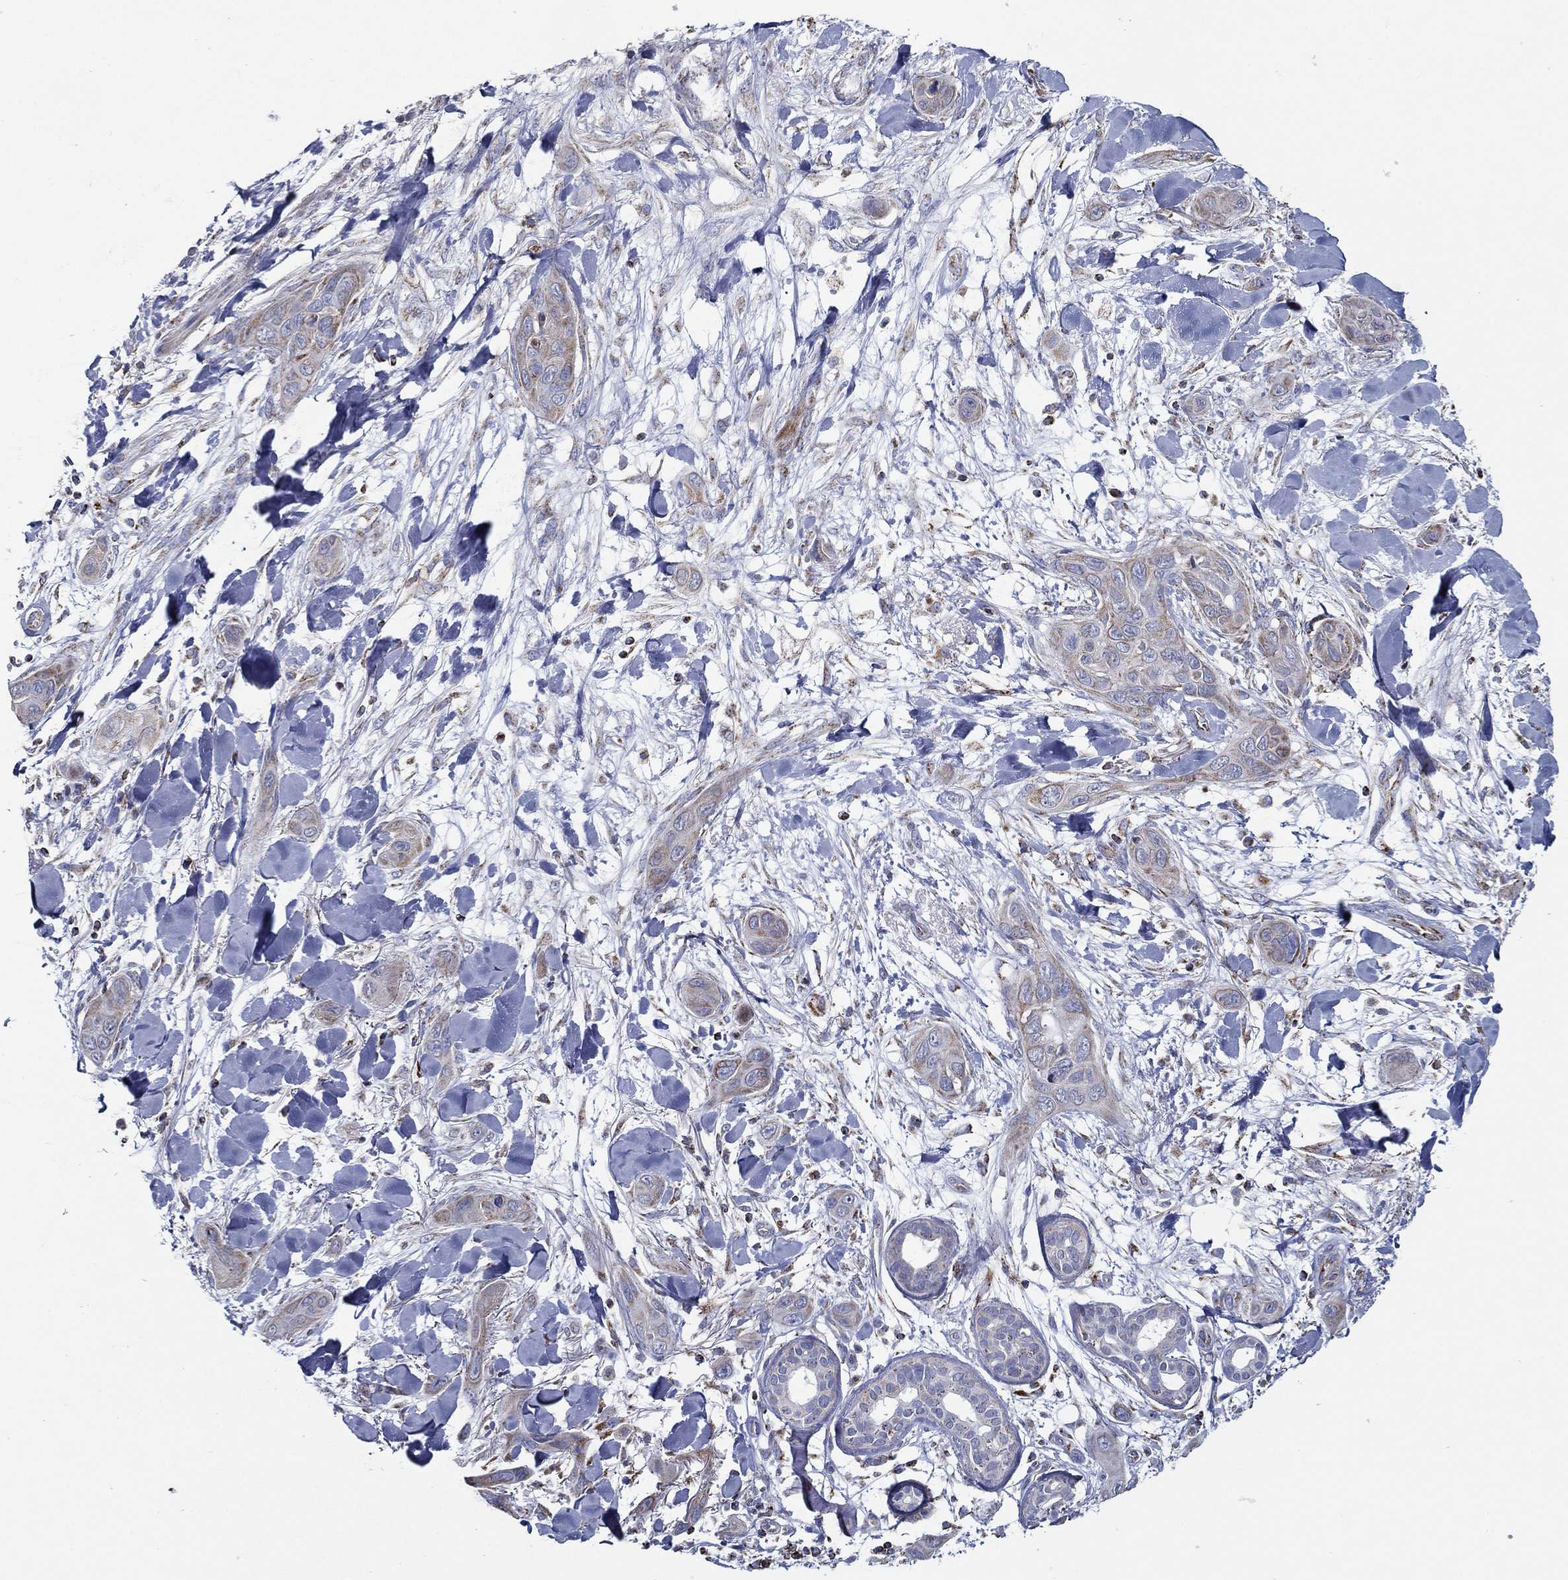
{"staining": {"intensity": "weak", "quantity": "<25%", "location": "cytoplasmic/membranous"}, "tissue": "skin cancer", "cell_type": "Tumor cells", "image_type": "cancer", "snomed": [{"axis": "morphology", "description": "Squamous cell carcinoma, NOS"}, {"axis": "topography", "description": "Skin"}], "caption": "Tumor cells show no significant staining in skin squamous cell carcinoma.", "gene": "SFXN1", "patient": {"sex": "male", "age": 78}}